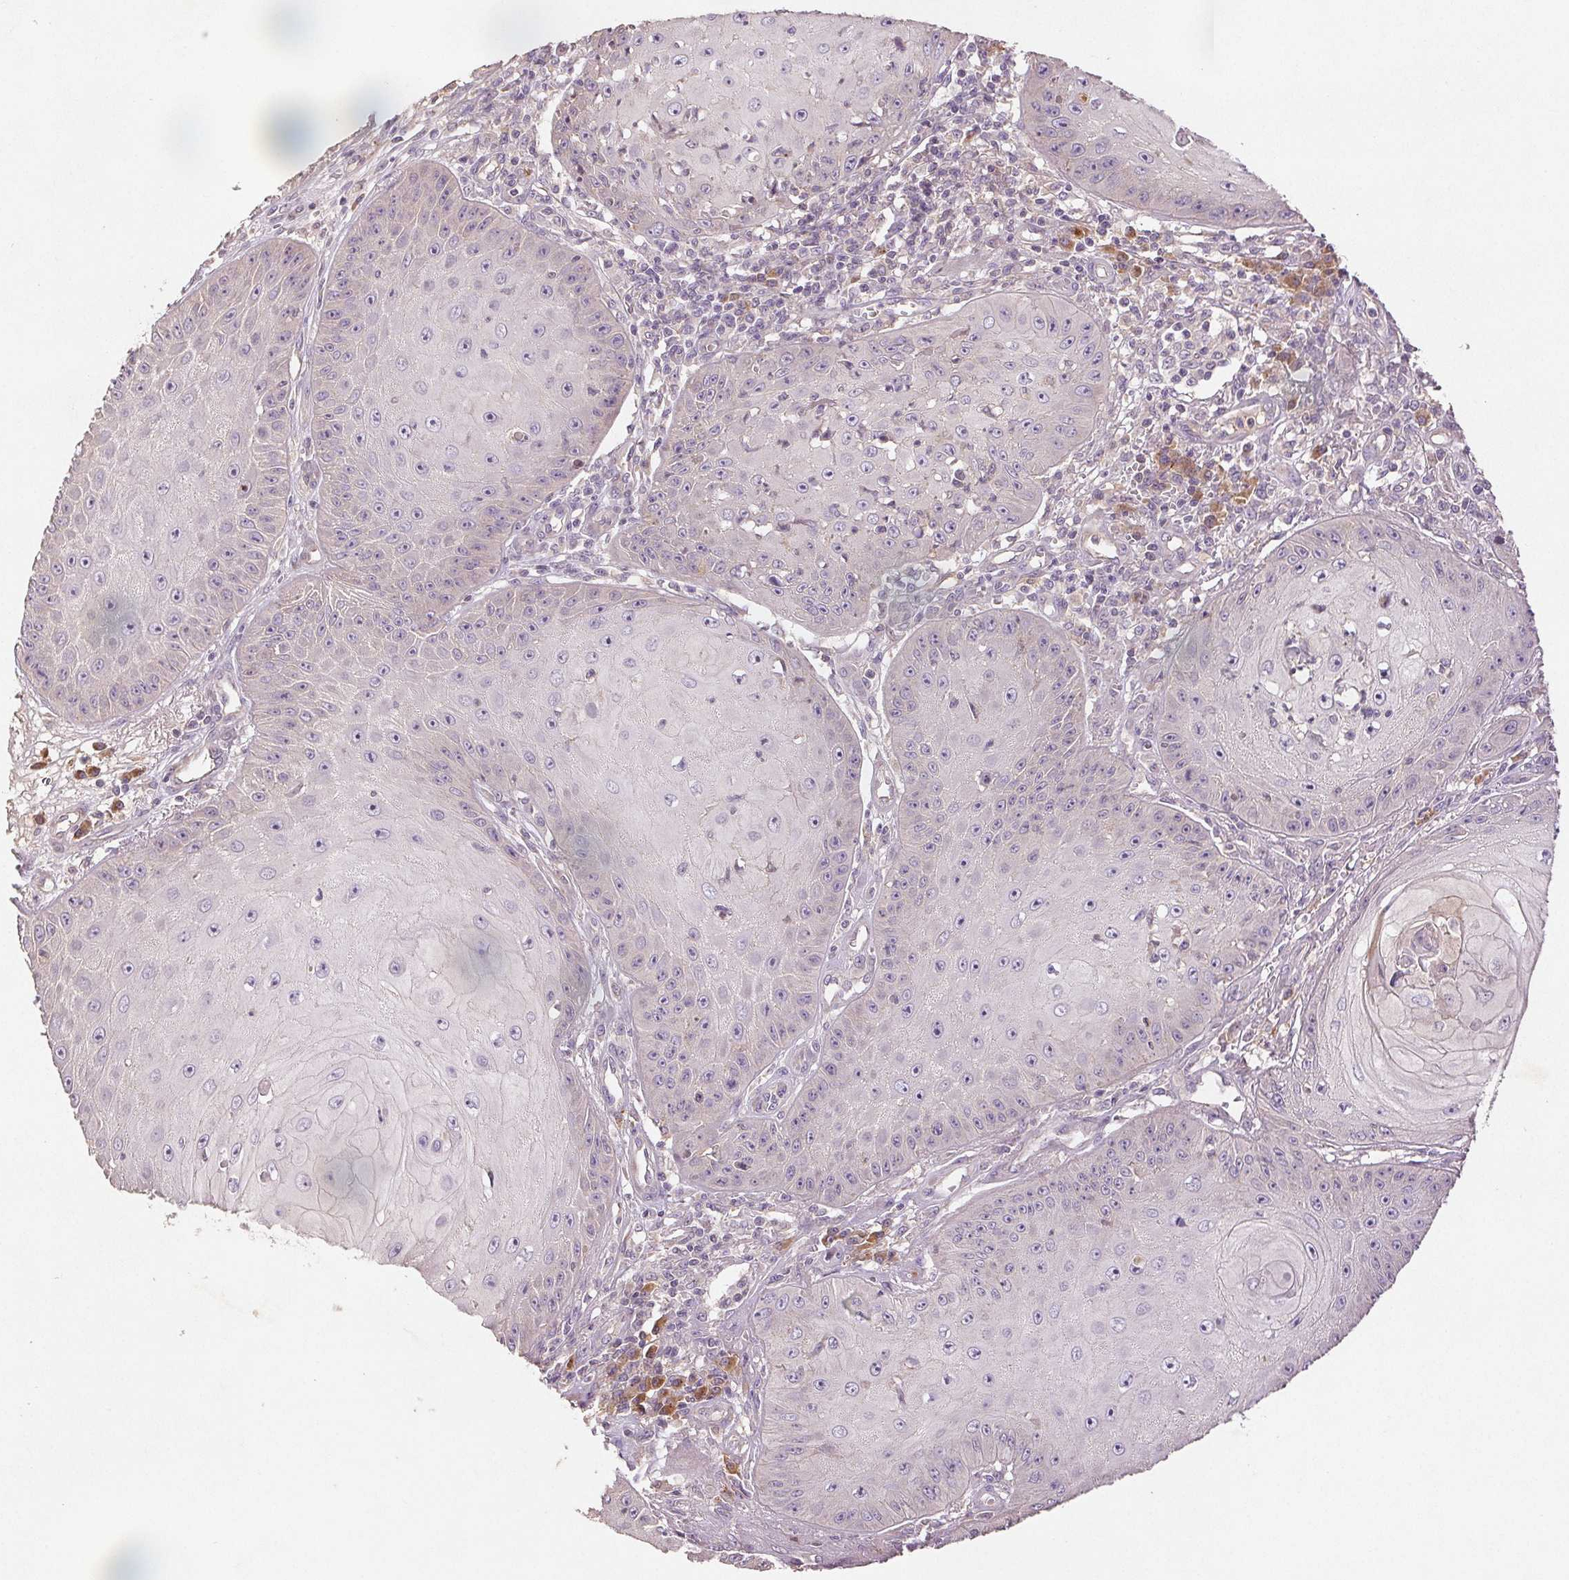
{"staining": {"intensity": "negative", "quantity": "none", "location": "none"}, "tissue": "skin cancer", "cell_type": "Tumor cells", "image_type": "cancer", "snomed": [{"axis": "morphology", "description": "Squamous cell carcinoma, NOS"}, {"axis": "topography", "description": "Skin"}], "caption": "Tumor cells are negative for brown protein staining in skin squamous cell carcinoma. (Brightfield microscopy of DAB (3,3'-diaminobenzidine) IHC at high magnification).", "gene": "YIF1B", "patient": {"sex": "male", "age": 70}}